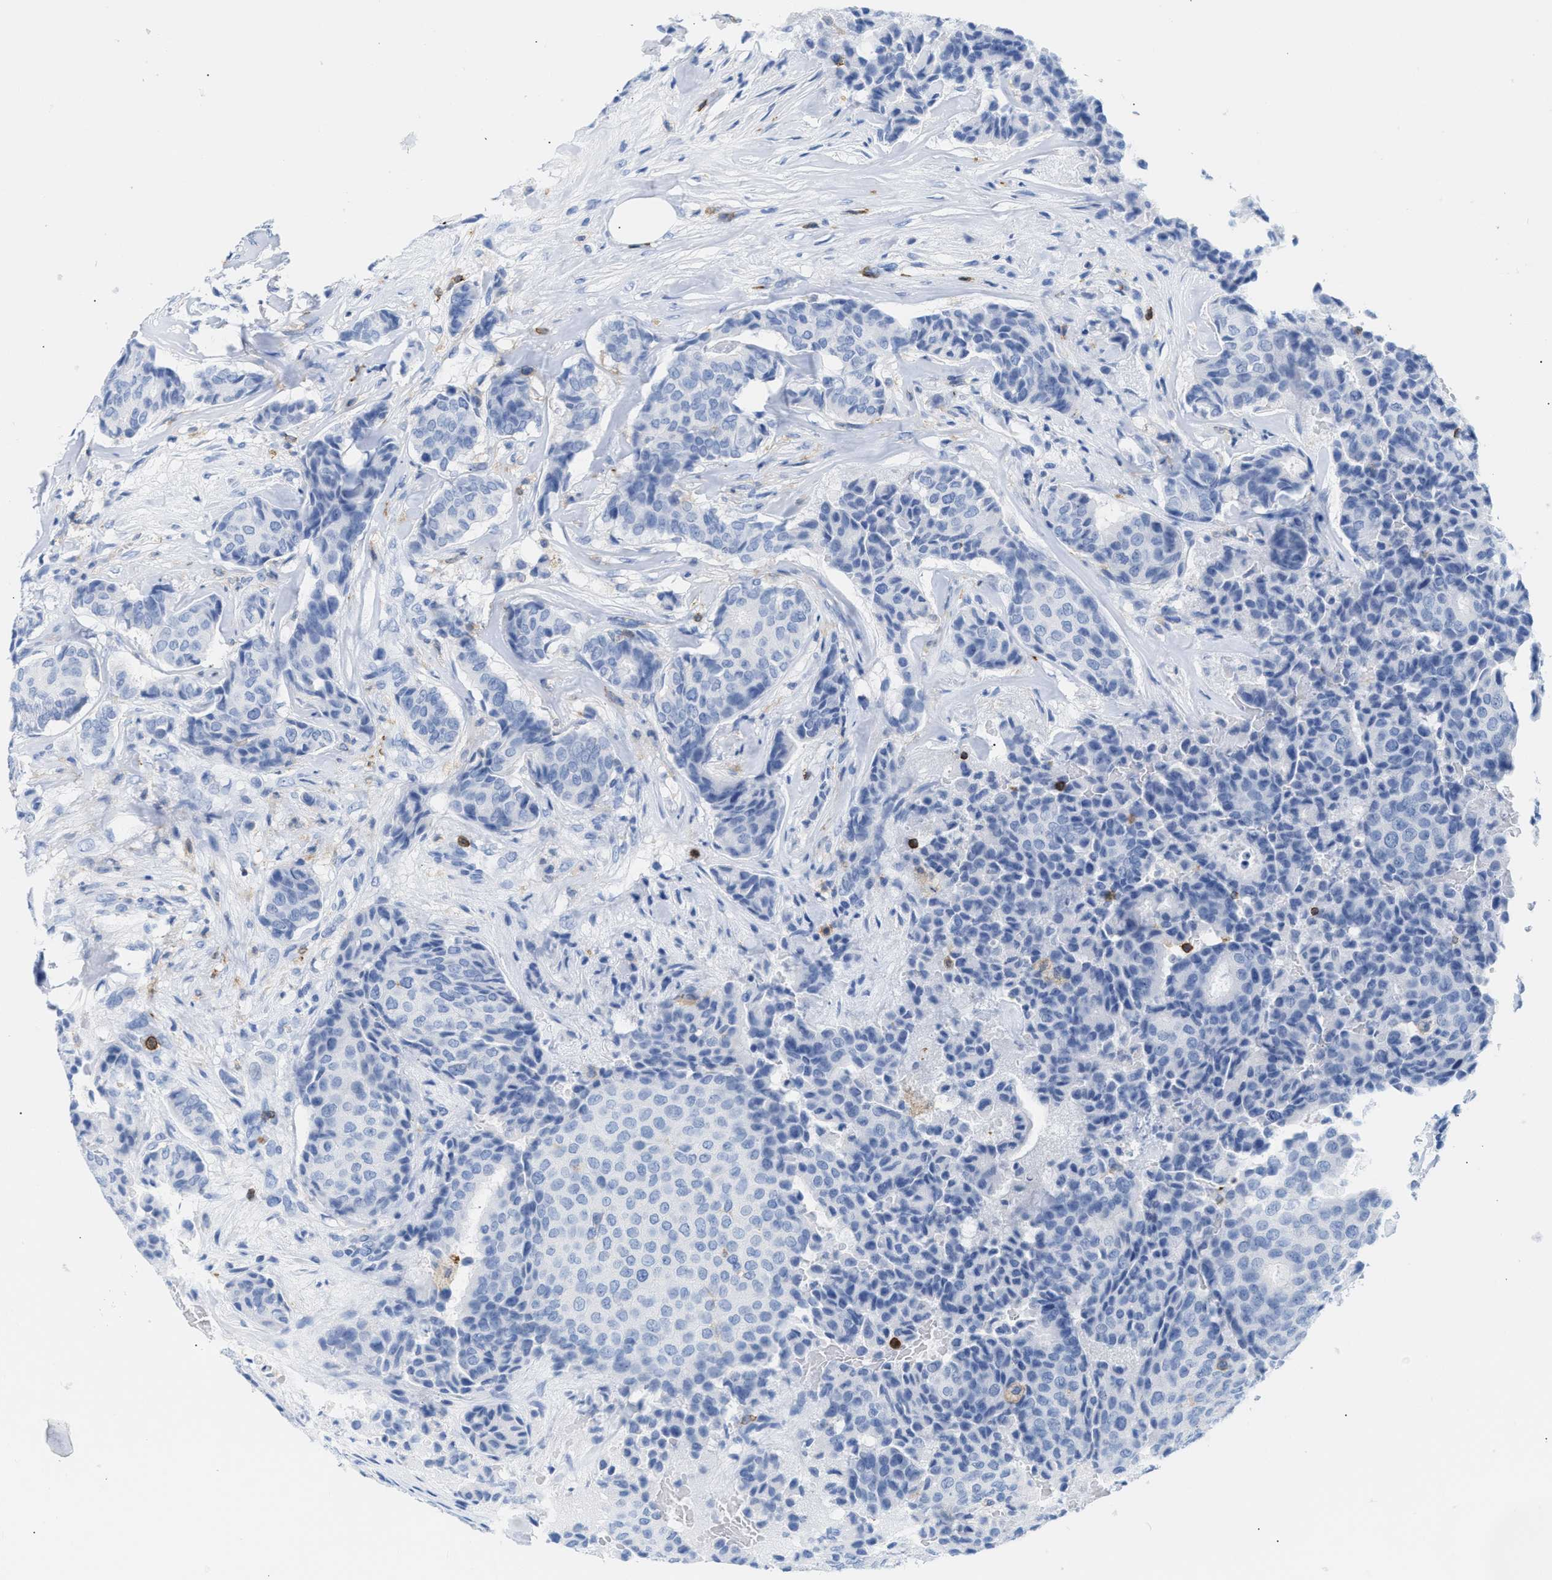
{"staining": {"intensity": "negative", "quantity": "none", "location": "none"}, "tissue": "breast cancer", "cell_type": "Tumor cells", "image_type": "cancer", "snomed": [{"axis": "morphology", "description": "Duct carcinoma"}, {"axis": "topography", "description": "Breast"}], "caption": "Micrograph shows no protein positivity in tumor cells of breast invasive ductal carcinoma tissue. (Brightfield microscopy of DAB IHC at high magnification).", "gene": "LCP1", "patient": {"sex": "female", "age": 75}}